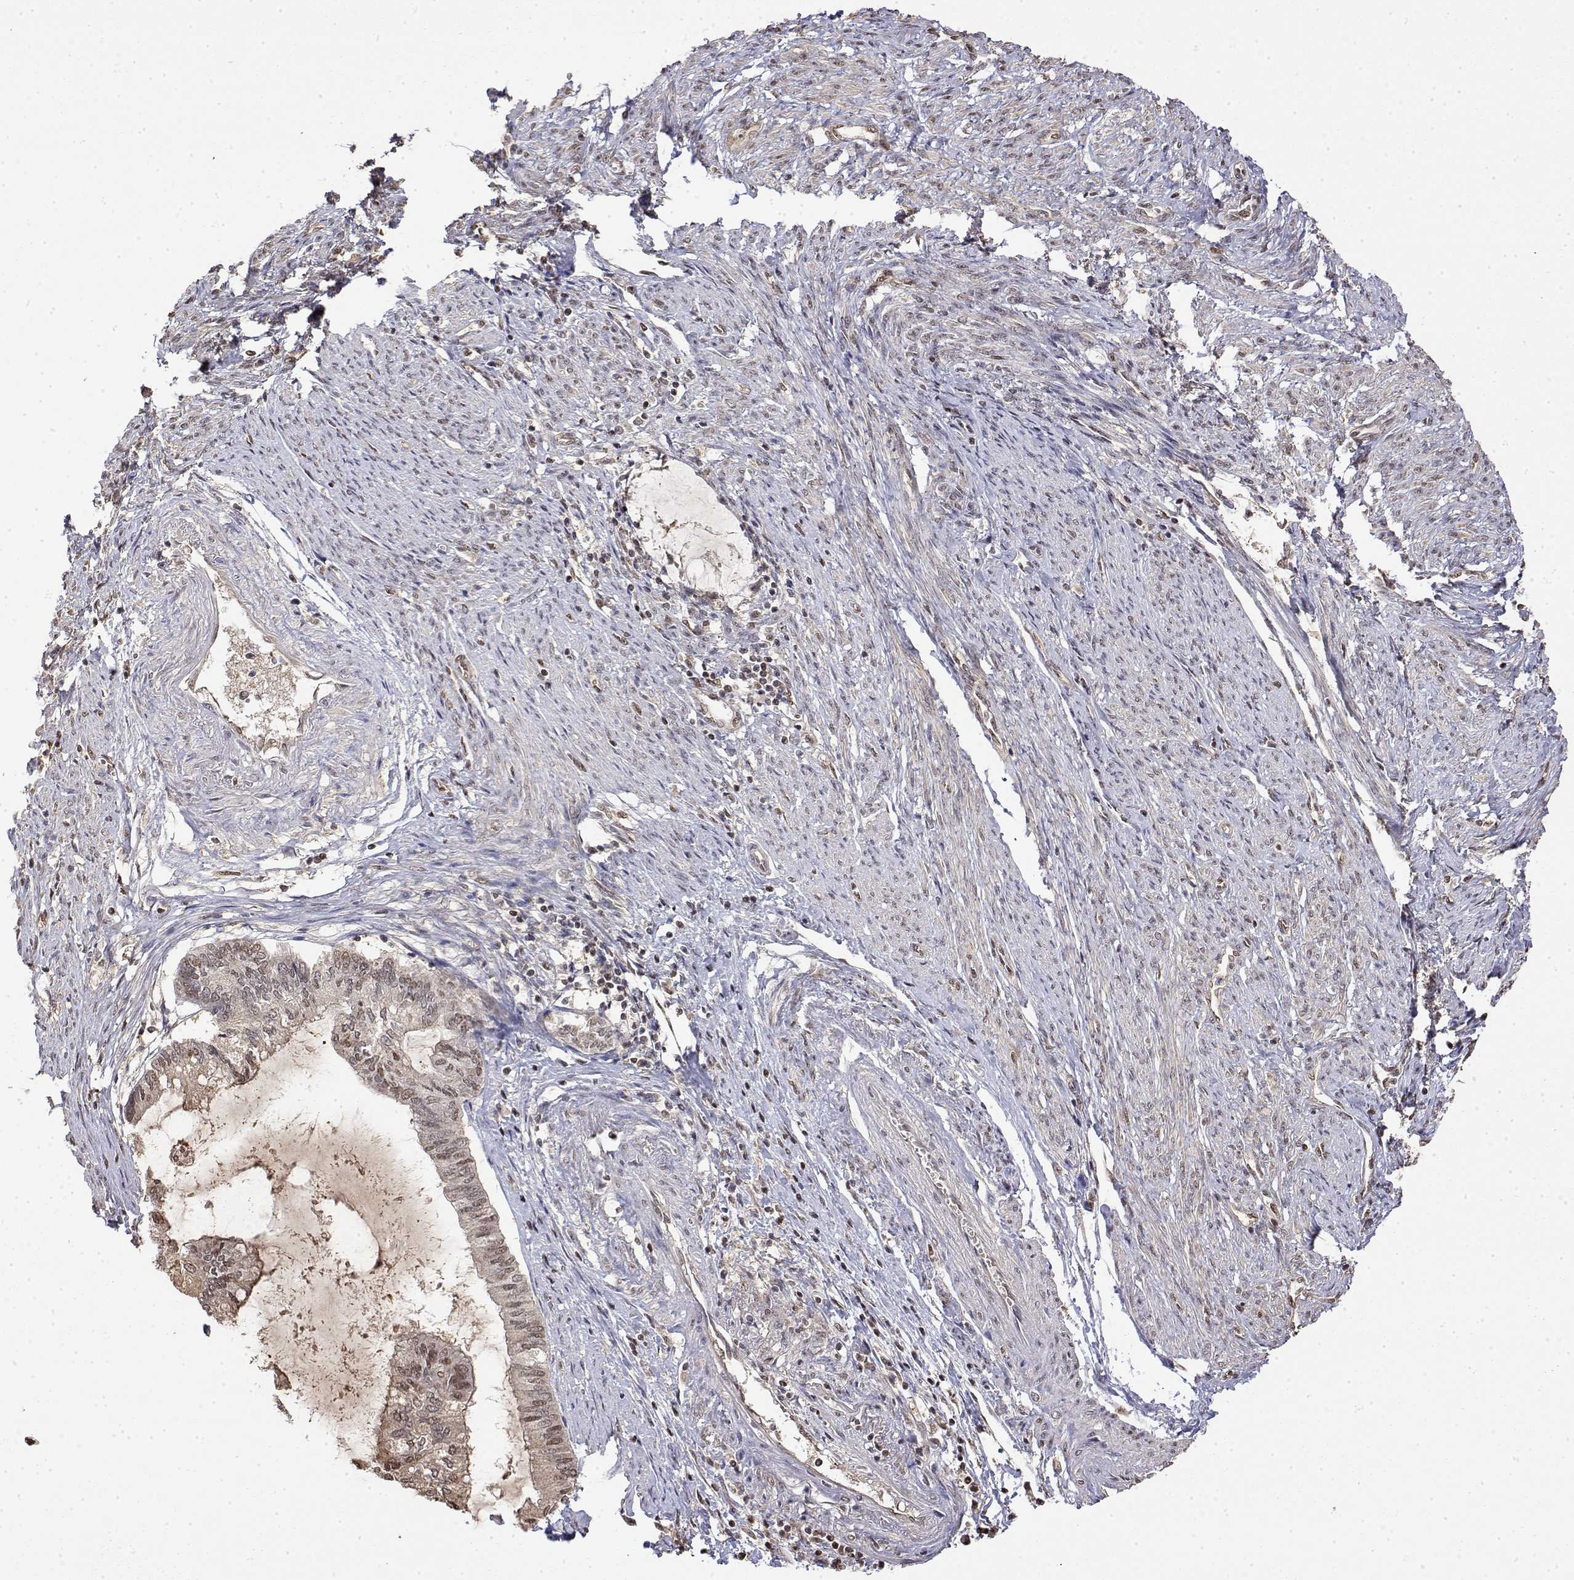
{"staining": {"intensity": "moderate", "quantity": ">75%", "location": "nuclear"}, "tissue": "endometrial cancer", "cell_type": "Tumor cells", "image_type": "cancer", "snomed": [{"axis": "morphology", "description": "Adenocarcinoma, NOS"}, {"axis": "topography", "description": "Endometrium"}], "caption": "Immunohistochemical staining of endometrial adenocarcinoma shows medium levels of moderate nuclear protein staining in approximately >75% of tumor cells.", "gene": "TPI1", "patient": {"sex": "female", "age": 86}}